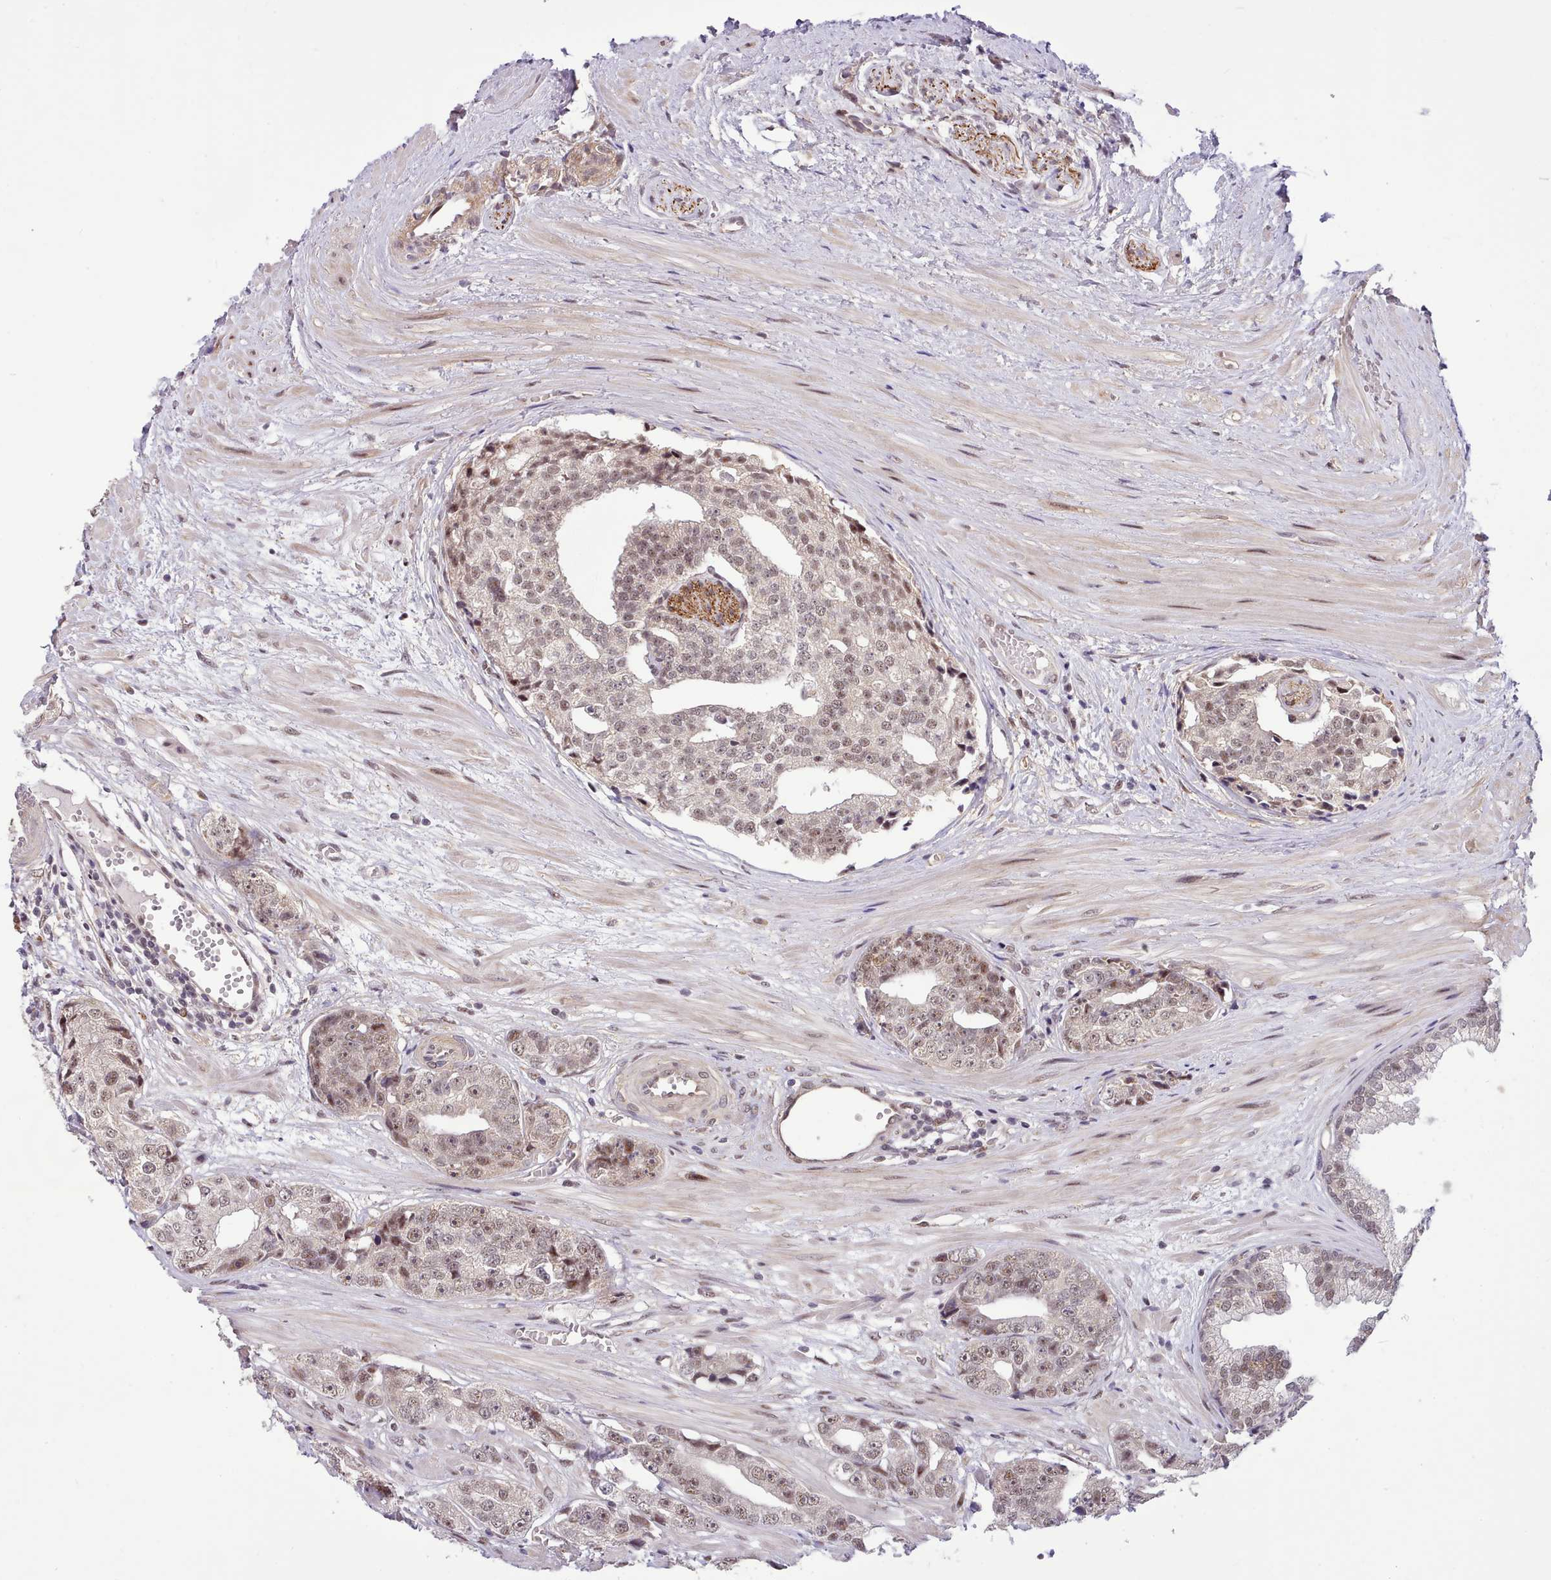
{"staining": {"intensity": "moderate", "quantity": ">75%", "location": "nuclear"}, "tissue": "prostate cancer", "cell_type": "Tumor cells", "image_type": "cancer", "snomed": [{"axis": "morphology", "description": "Adenocarcinoma, High grade"}, {"axis": "topography", "description": "Prostate"}], "caption": "Immunohistochemistry of human prostate cancer (high-grade adenocarcinoma) demonstrates medium levels of moderate nuclear staining in about >75% of tumor cells.", "gene": "HOXB7", "patient": {"sex": "male", "age": 71}}